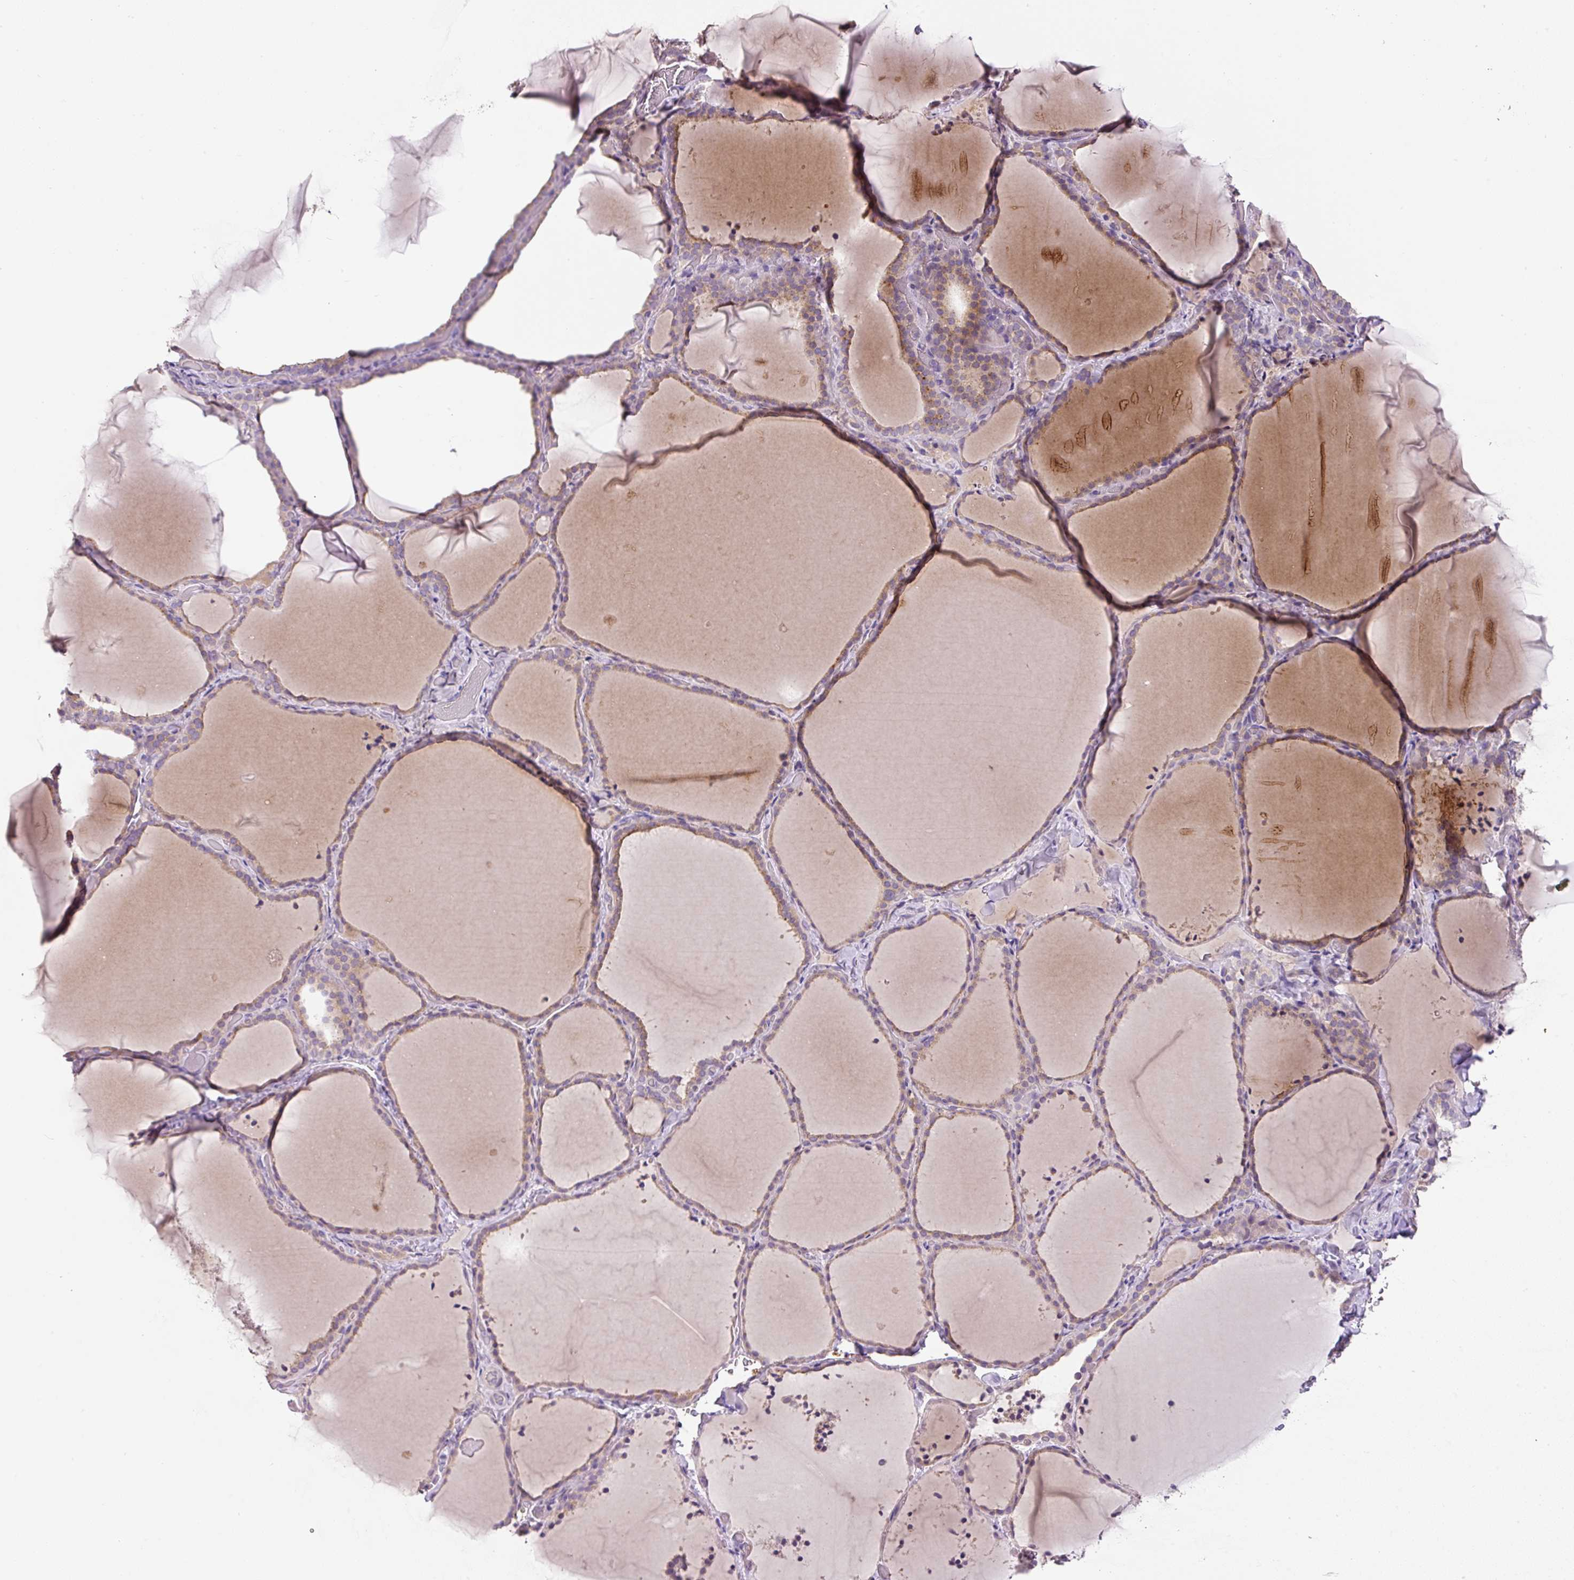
{"staining": {"intensity": "weak", "quantity": "25%-75%", "location": "cytoplasmic/membranous"}, "tissue": "thyroid gland", "cell_type": "Glandular cells", "image_type": "normal", "snomed": [{"axis": "morphology", "description": "Normal tissue, NOS"}, {"axis": "topography", "description": "Thyroid gland"}], "caption": "Immunohistochemistry (IHC) histopathology image of unremarkable thyroid gland stained for a protein (brown), which exhibits low levels of weak cytoplasmic/membranous staining in about 25%-75% of glandular cells.", "gene": "UBL3", "patient": {"sex": "female", "age": 22}}